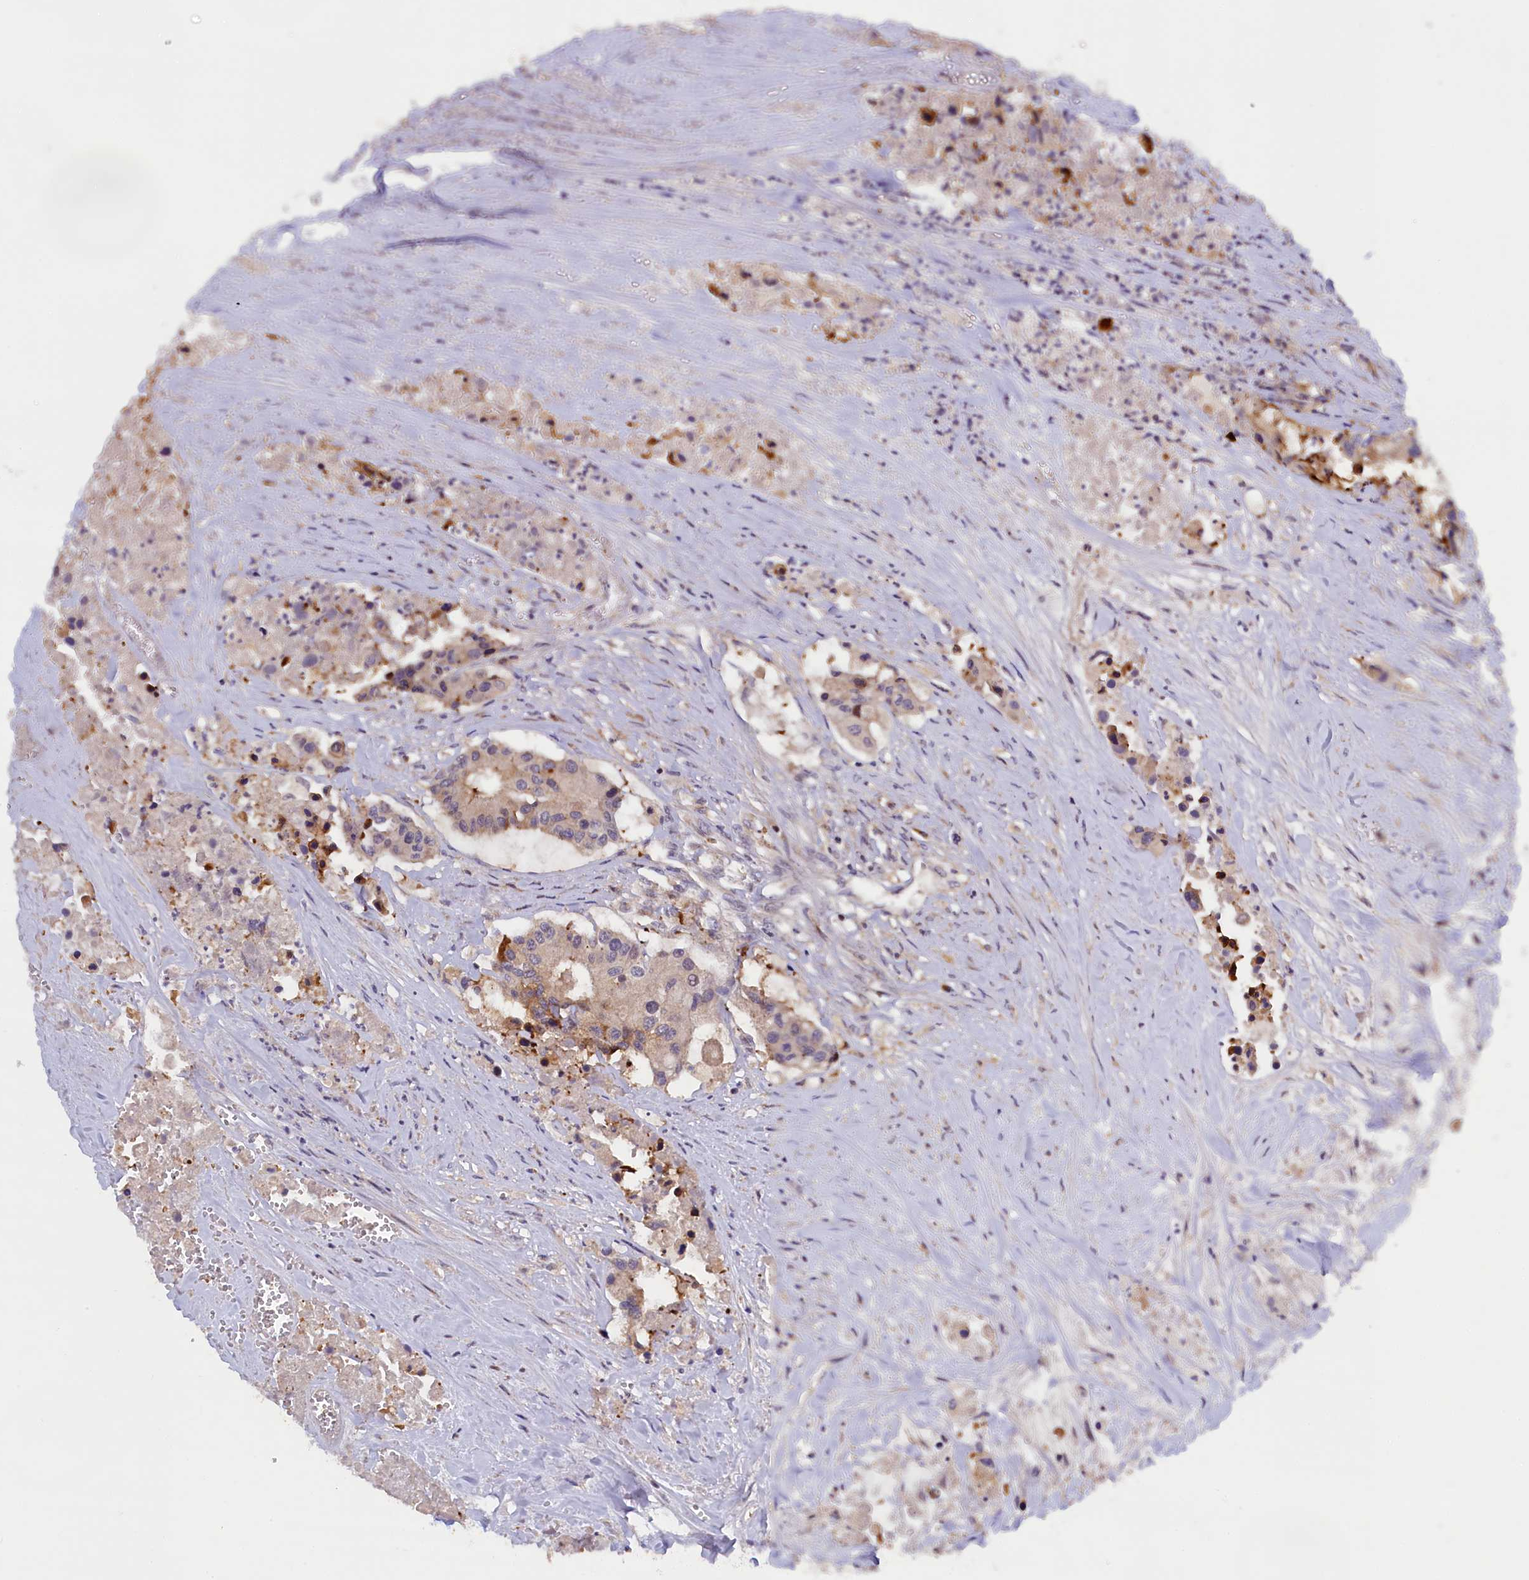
{"staining": {"intensity": "weak", "quantity": "<25%", "location": "cytoplasmic/membranous"}, "tissue": "colorectal cancer", "cell_type": "Tumor cells", "image_type": "cancer", "snomed": [{"axis": "morphology", "description": "Adenocarcinoma, NOS"}, {"axis": "topography", "description": "Colon"}], "caption": "Tumor cells show no significant protein expression in adenocarcinoma (colorectal).", "gene": "NAIP", "patient": {"sex": "male", "age": 77}}